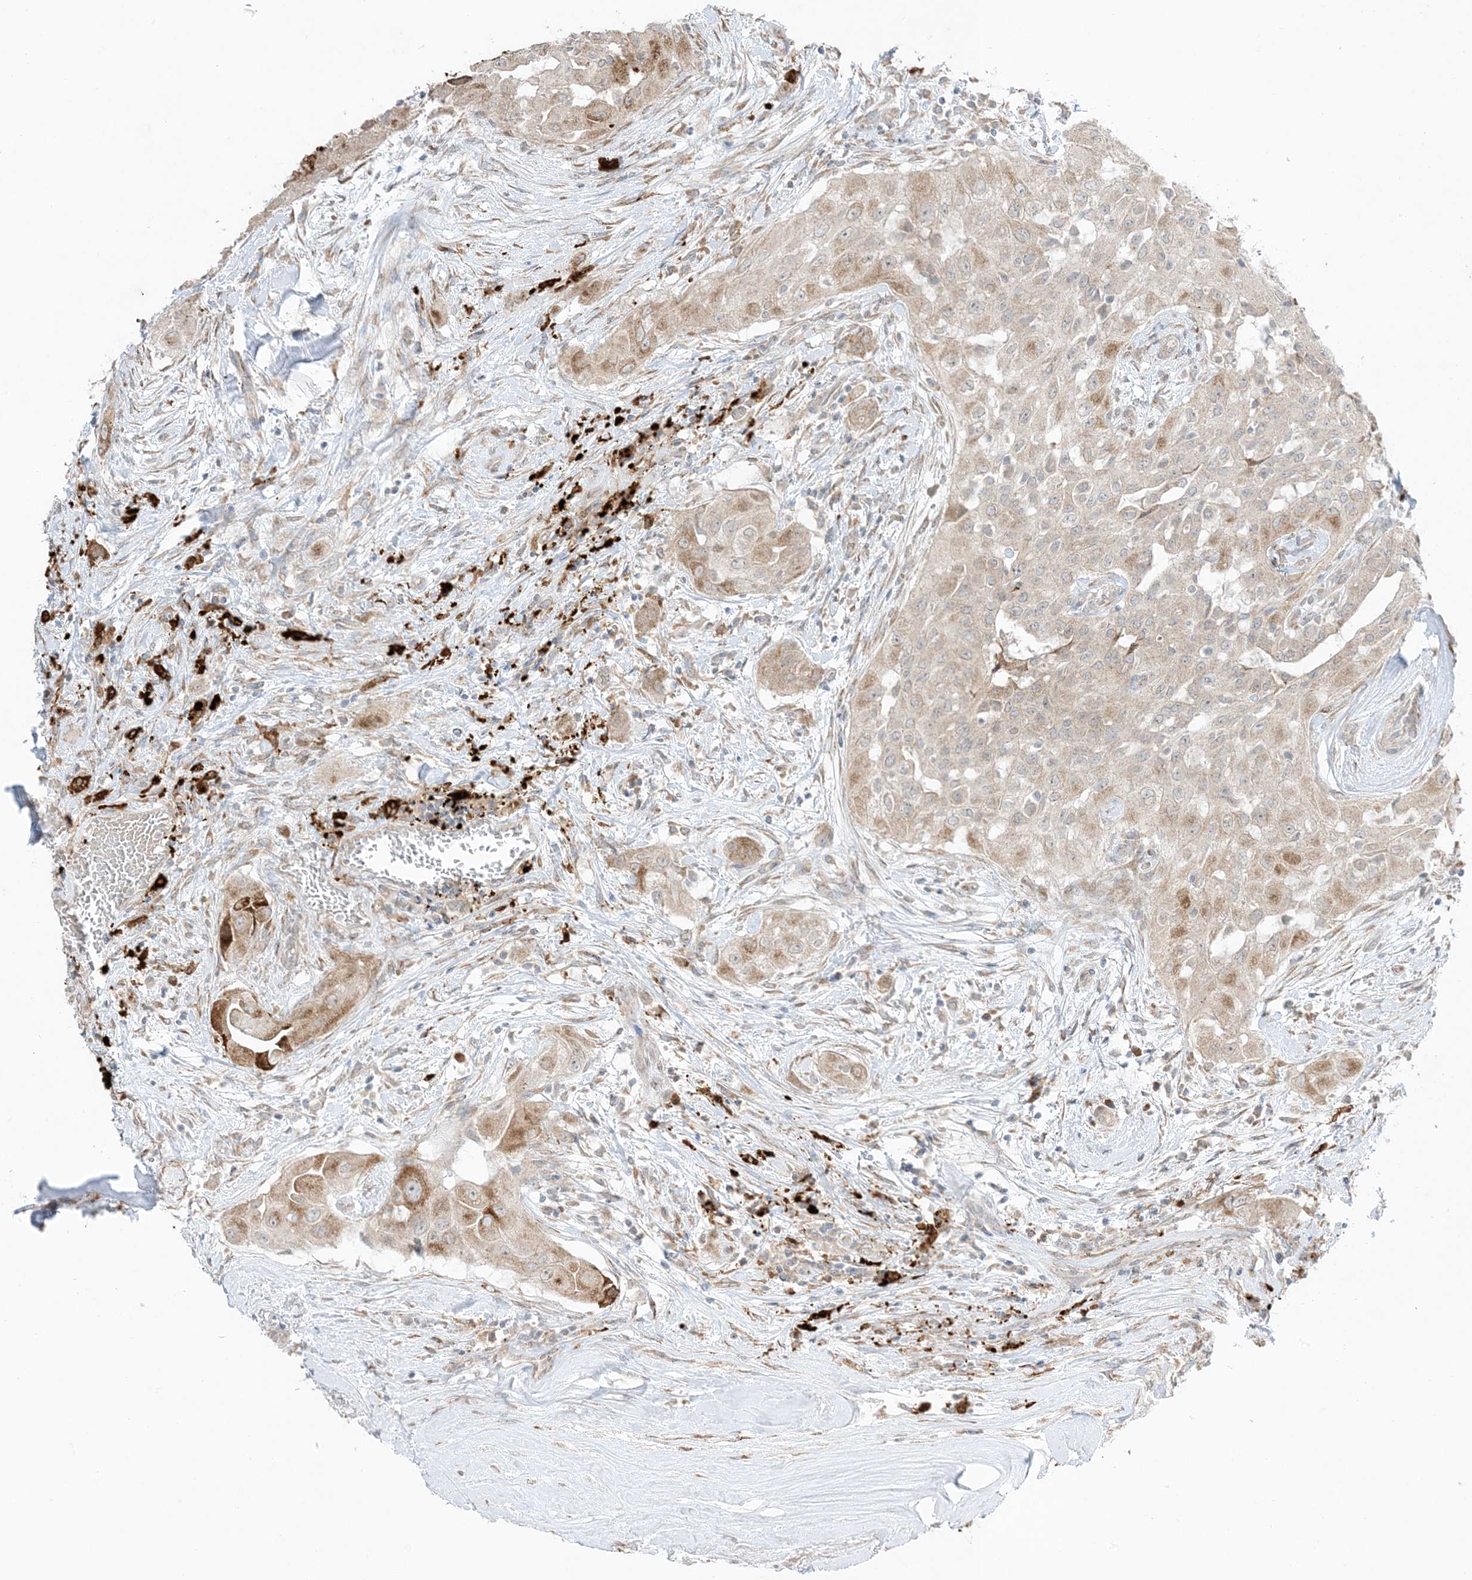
{"staining": {"intensity": "weak", "quantity": ">75%", "location": "cytoplasmic/membranous"}, "tissue": "thyroid cancer", "cell_type": "Tumor cells", "image_type": "cancer", "snomed": [{"axis": "morphology", "description": "Papillary adenocarcinoma, NOS"}, {"axis": "topography", "description": "Thyroid gland"}], "caption": "An IHC micrograph of tumor tissue is shown. Protein staining in brown shows weak cytoplasmic/membranous positivity in thyroid cancer (papillary adenocarcinoma) within tumor cells. The protein of interest is stained brown, and the nuclei are stained in blue (DAB IHC with brightfield microscopy, high magnification).", "gene": "ODC1", "patient": {"sex": "female", "age": 59}}